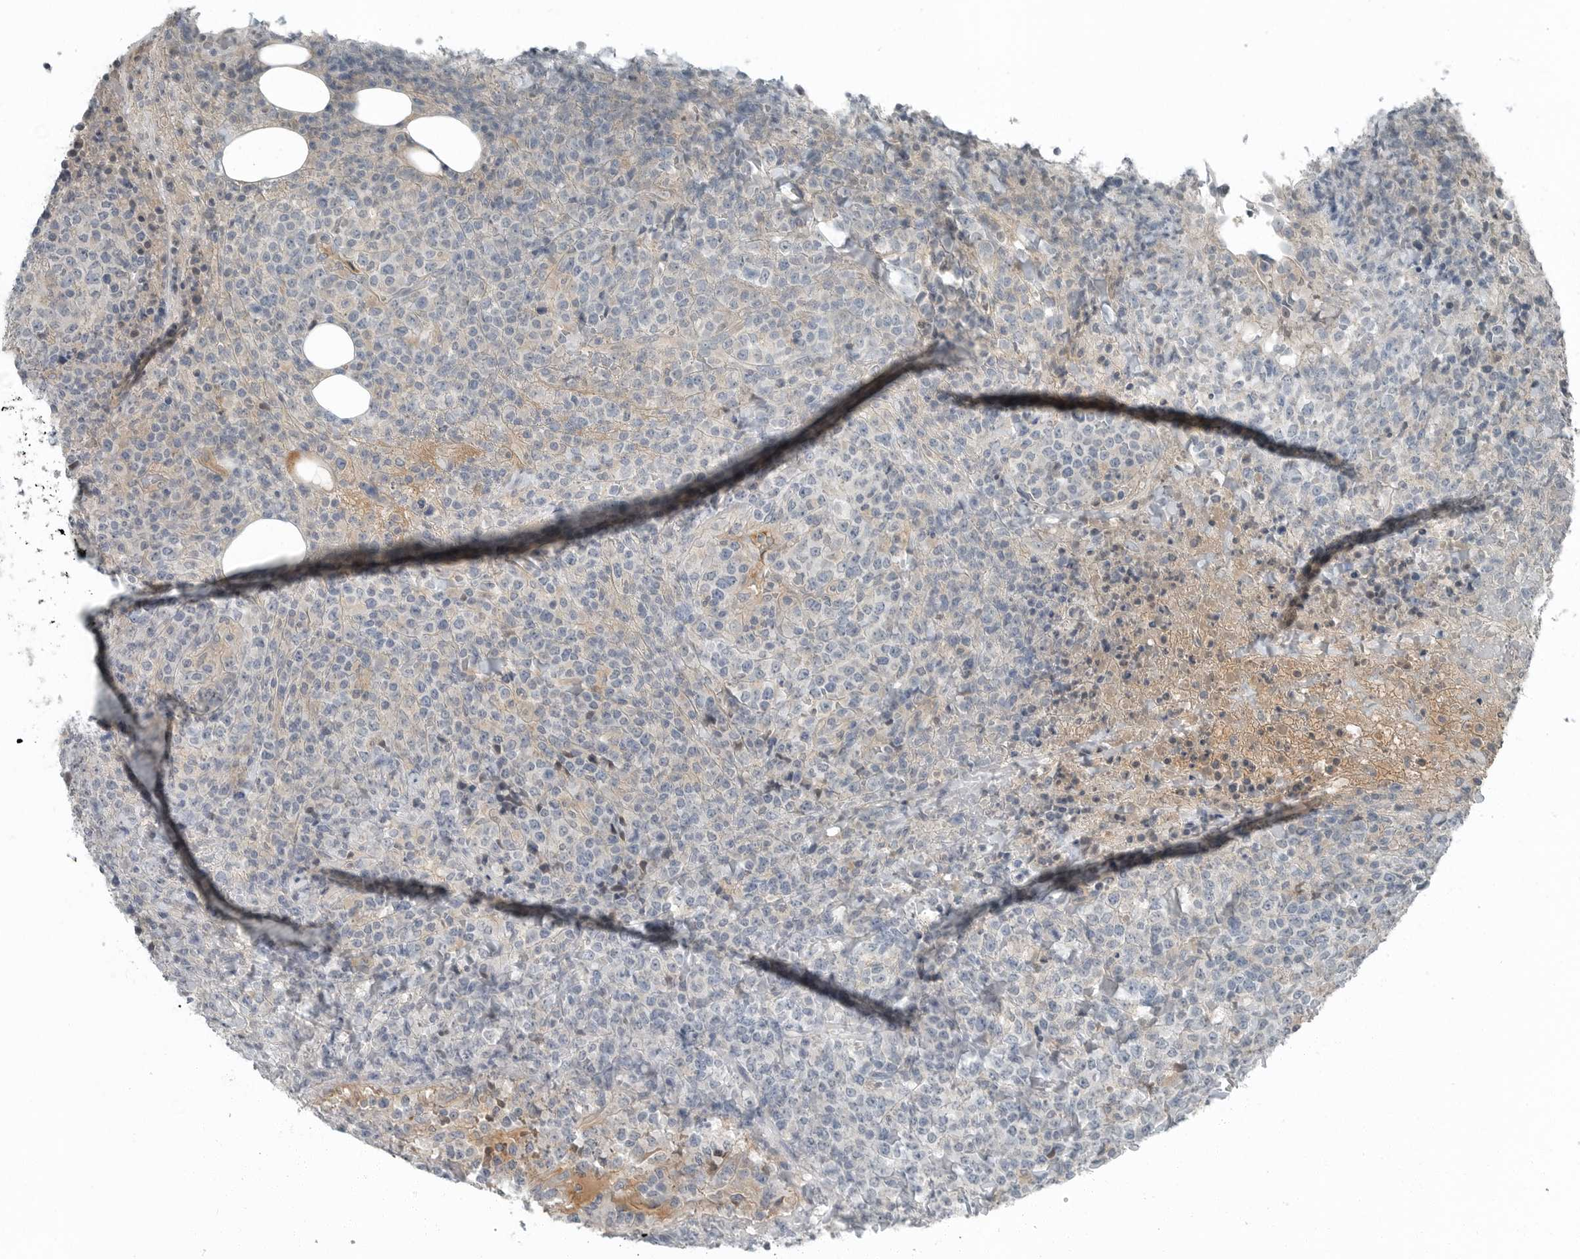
{"staining": {"intensity": "negative", "quantity": "none", "location": "none"}, "tissue": "lymphoma", "cell_type": "Tumor cells", "image_type": "cancer", "snomed": [{"axis": "morphology", "description": "Malignant lymphoma, non-Hodgkin's type, High grade"}, {"axis": "topography", "description": "Lymph node"}], "caption": "The micrograph exhibits no staining of tumor cells in high-grade malignant lymphoma, non-Hodgkin's type. The staining is performed using DAB brown chromogen with nuclei counter-stained in using hematoxylin.", "gene": "KYAT1", "patient": {"sex": "male", "age": 13}}